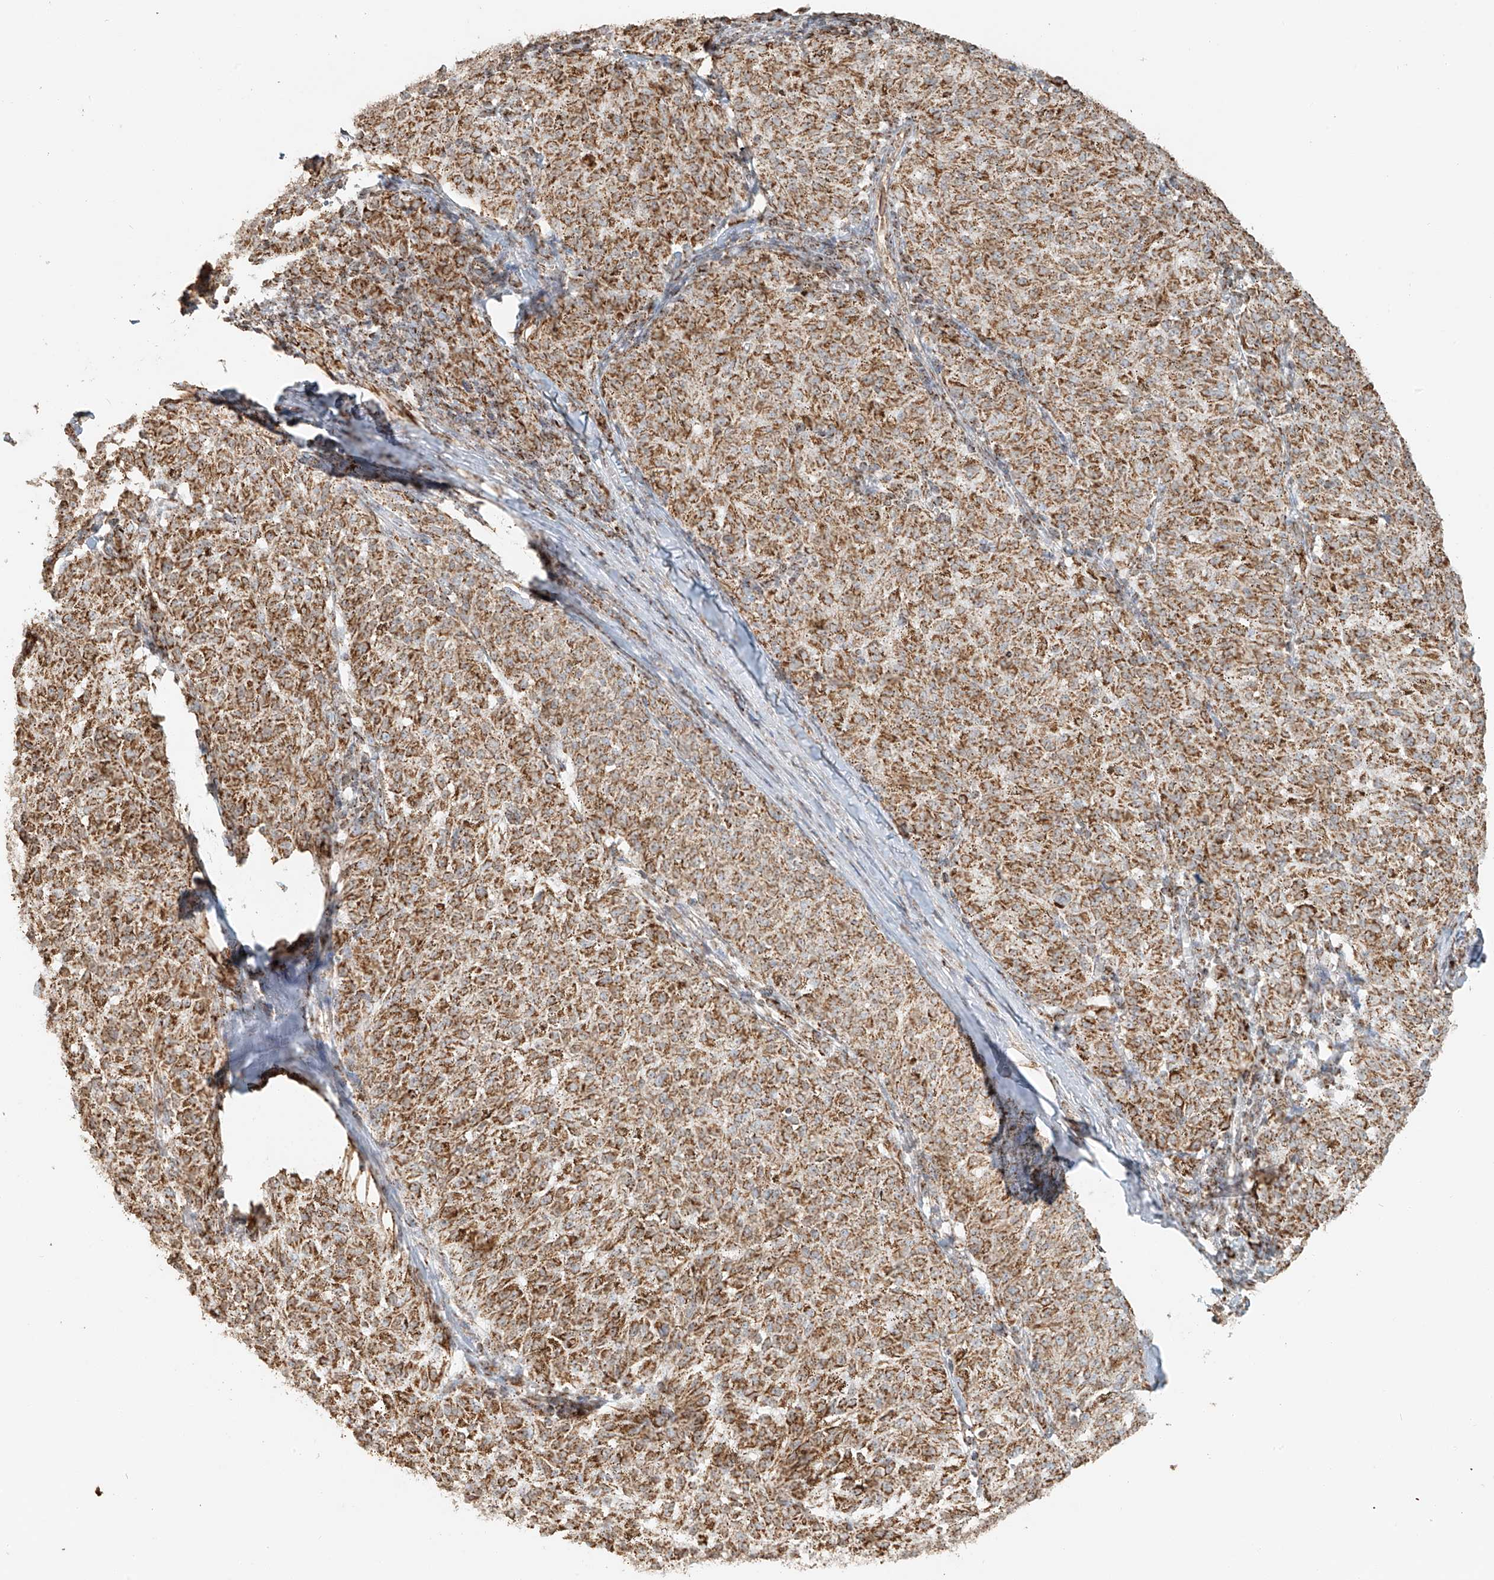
{"staining": {"intensity": "moderate", "quantity": ">75%", "location": "cytoplasmic/membranous"}, "tissue": "melanoma", "cell_type": "Tumor cells", "image_type": "cancer", "snomed": [{"axis": "morphology", "description": "Malignant melanoma, NOS"}, {"axis": "topography", "description": "Skin"}], "caption": "The image reveals a brown stain indicating the presence of a protein in the cytoplasmic/membranous of tumor cells in malignant melanoma. (DAB = brown stain, brightfield microscopy at high magnification).", "gene": "MIPEP", "patient": {"sex": "female", "age": 72}}